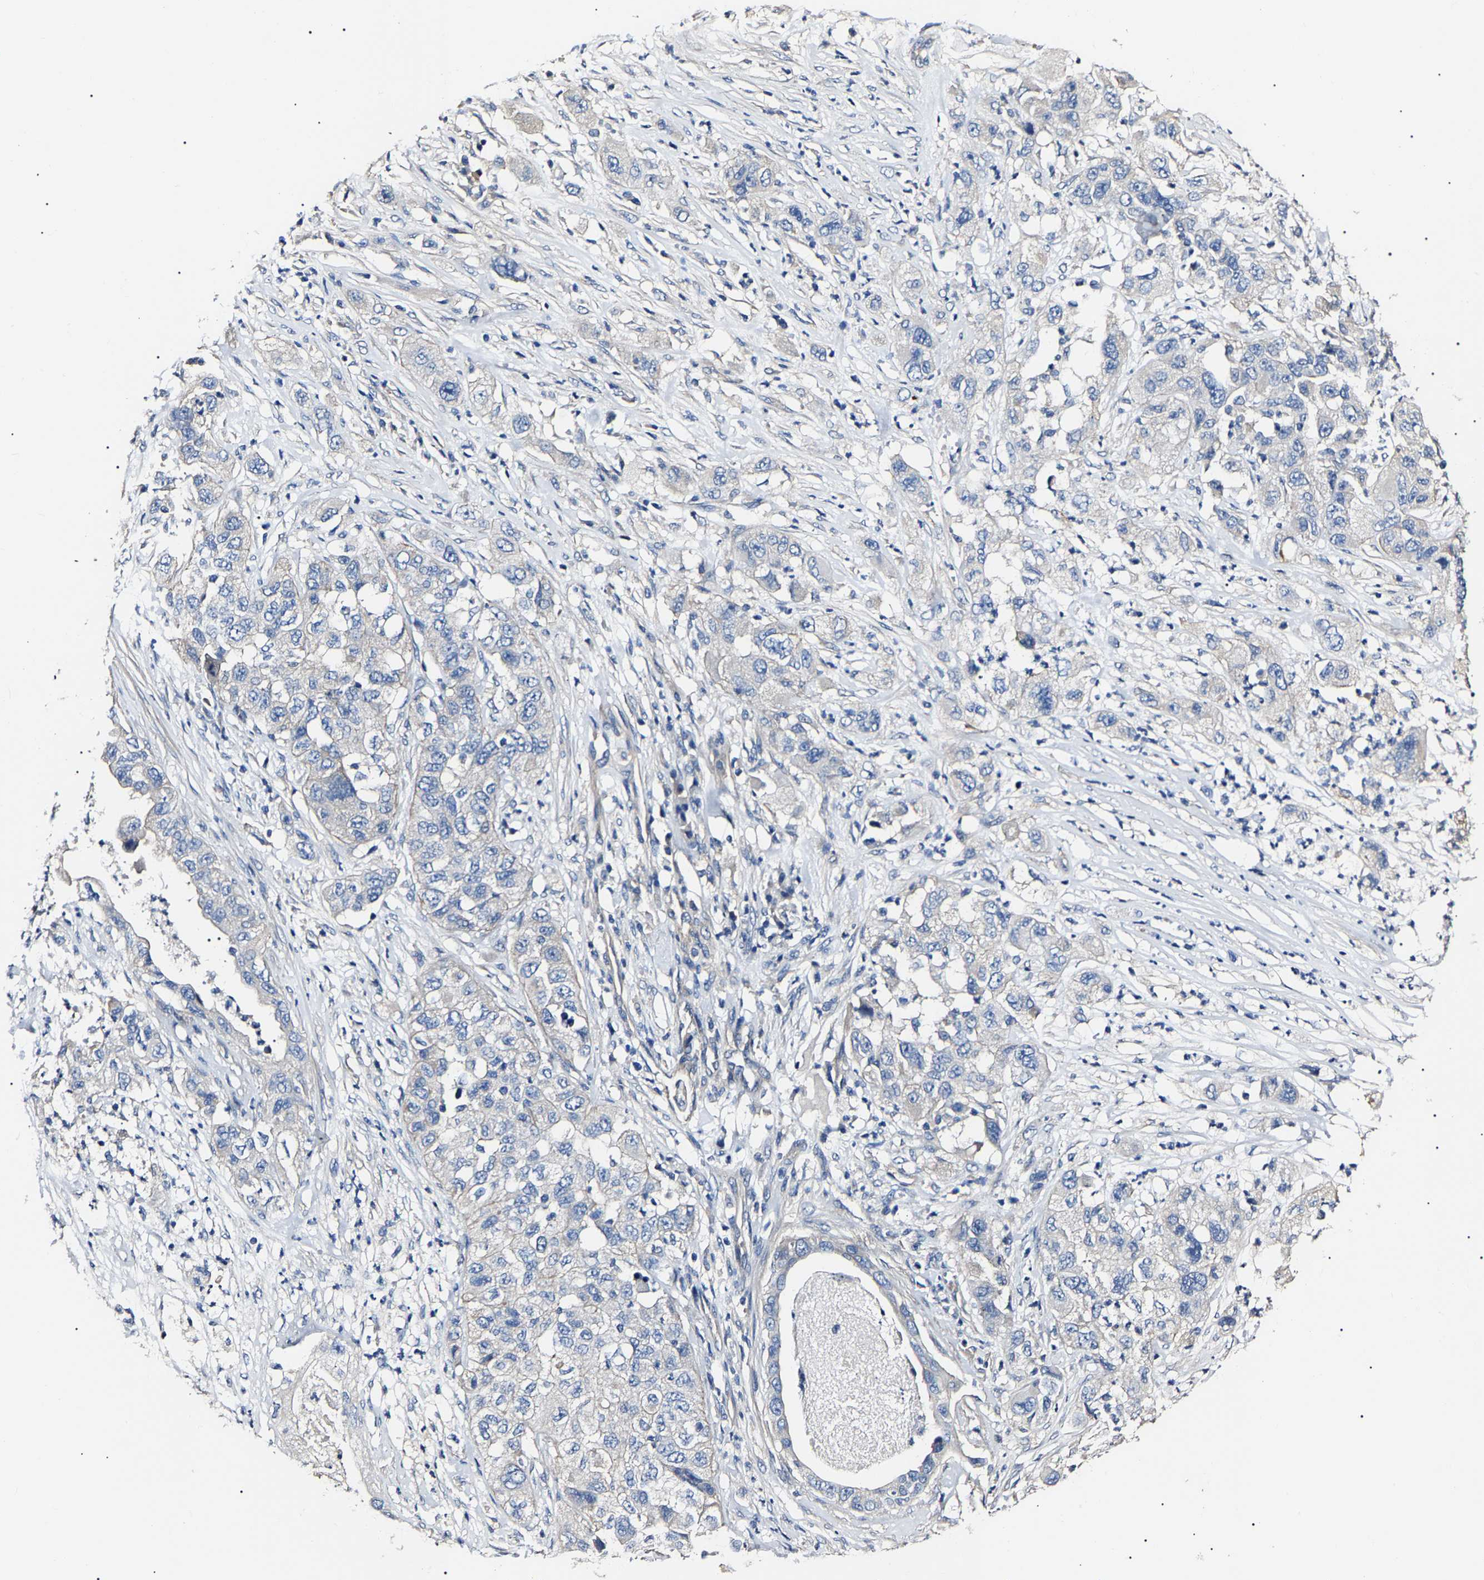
{"staining": {"intensity": "negative", "quantity": "none", "location": "none"}, "tissue": "pancreatic cancer", "cell_type": "Tumor cells", "image_type": "cancer", "snomed": [{"axis": "morphology", "description": "Adenocarcinoma, NOS"}, {"axis": "topography", "description": "Pancreas"}], "caption": "Image shows no significant protein staining in tumor cells of pancreatic adenocarcinoma.", "gene": "KLHL42", "patient": {"sex": "female", "age": 78}}